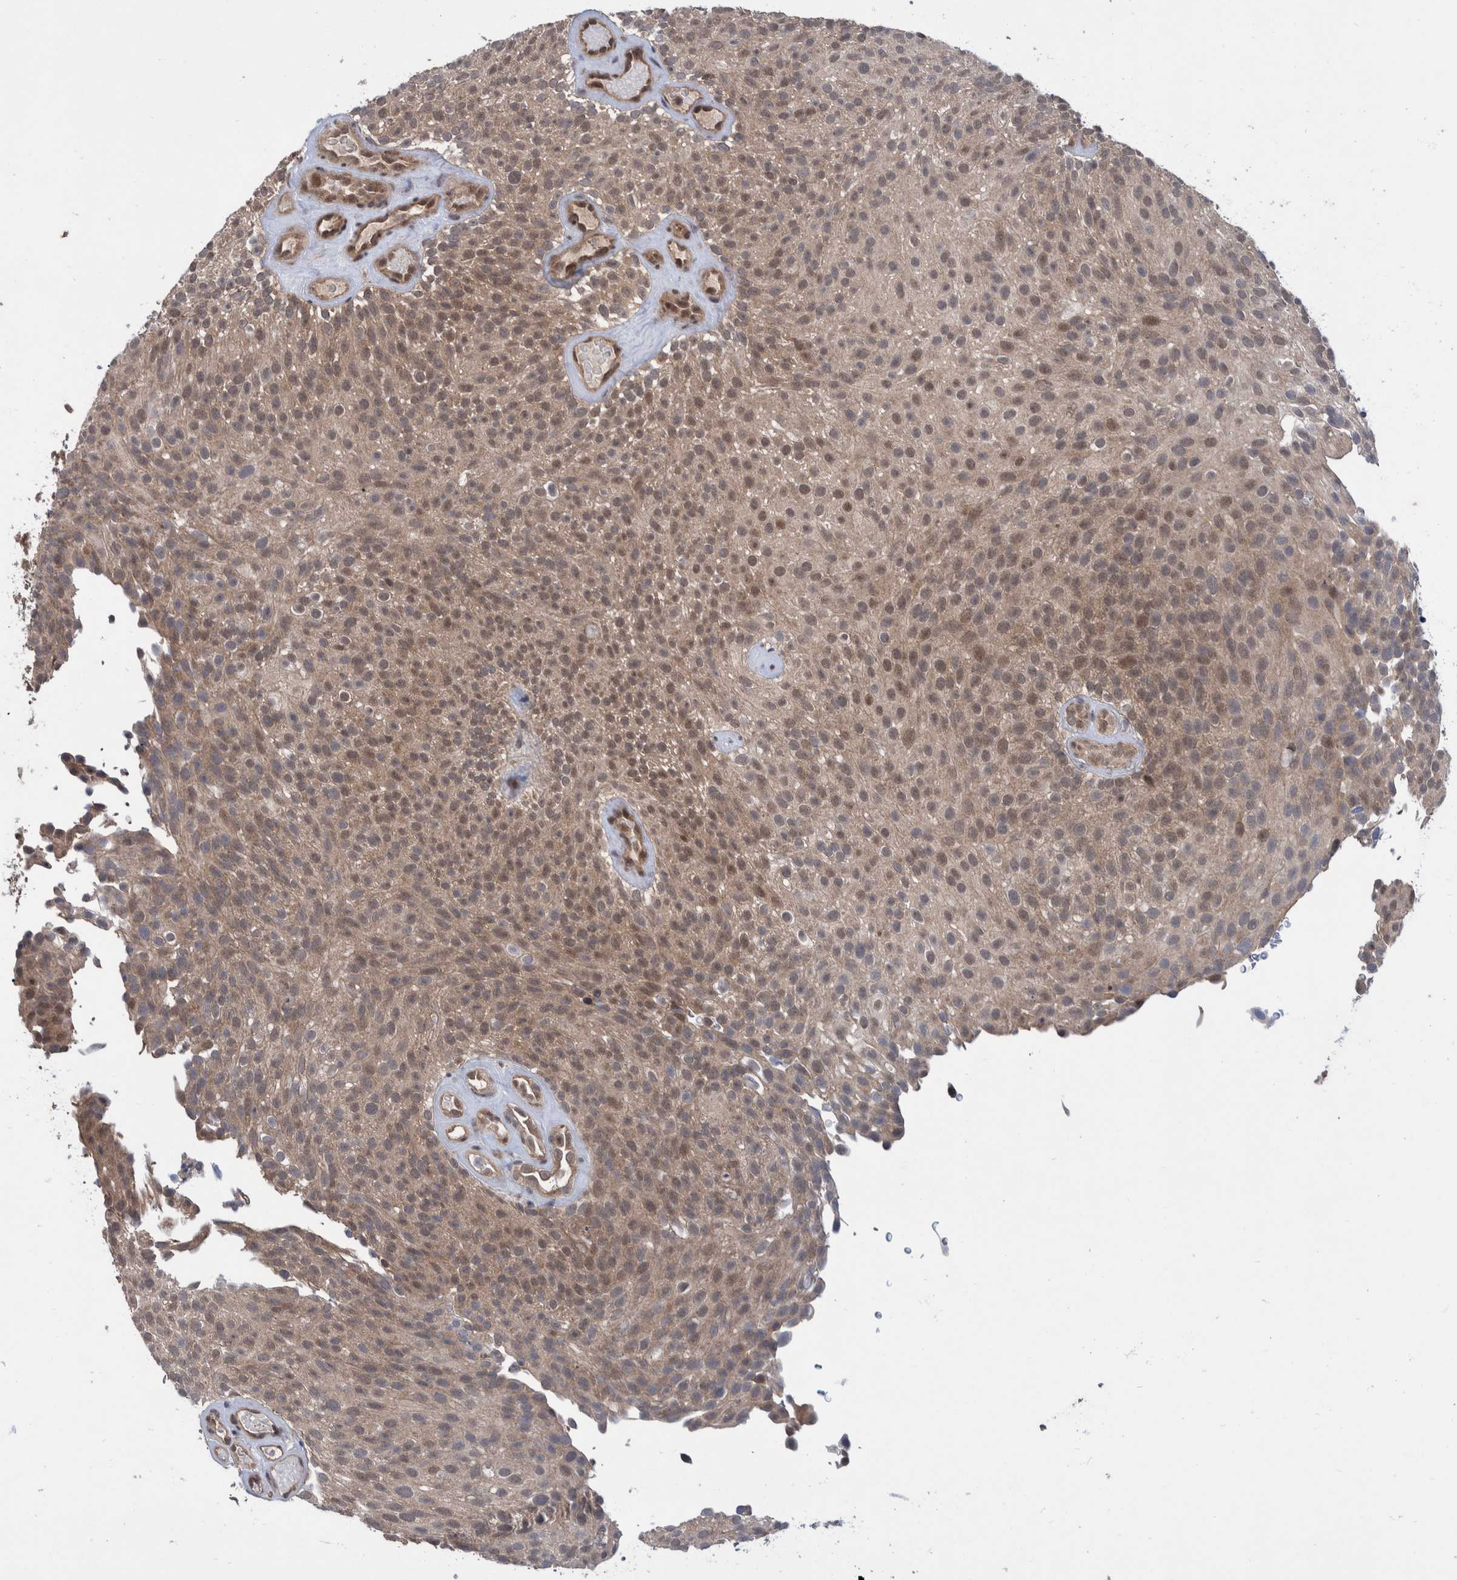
{"staining": {"intensity": "weak", "quantity": ">75%", "location": "cytoplasmic/membranous,nuclear"}, "tissue": "urothelial cancer", "cell_type": "Tumor cells", "image_type": "cancer", "snomed": [{"axis": "morphology", "description": "Urothelial carcinoma, Low grade"}, {"axis": "topography", "description": "Urinary bladder"}], "caption": "Brown immunohistochemical staining in human urothelial cancer displays weak cytoplasmic/membranous and nuclear expression in approximately >75% of tumor cells.", "gene": "PLPBP", "patient": {"sex": "male", "age": 78}}